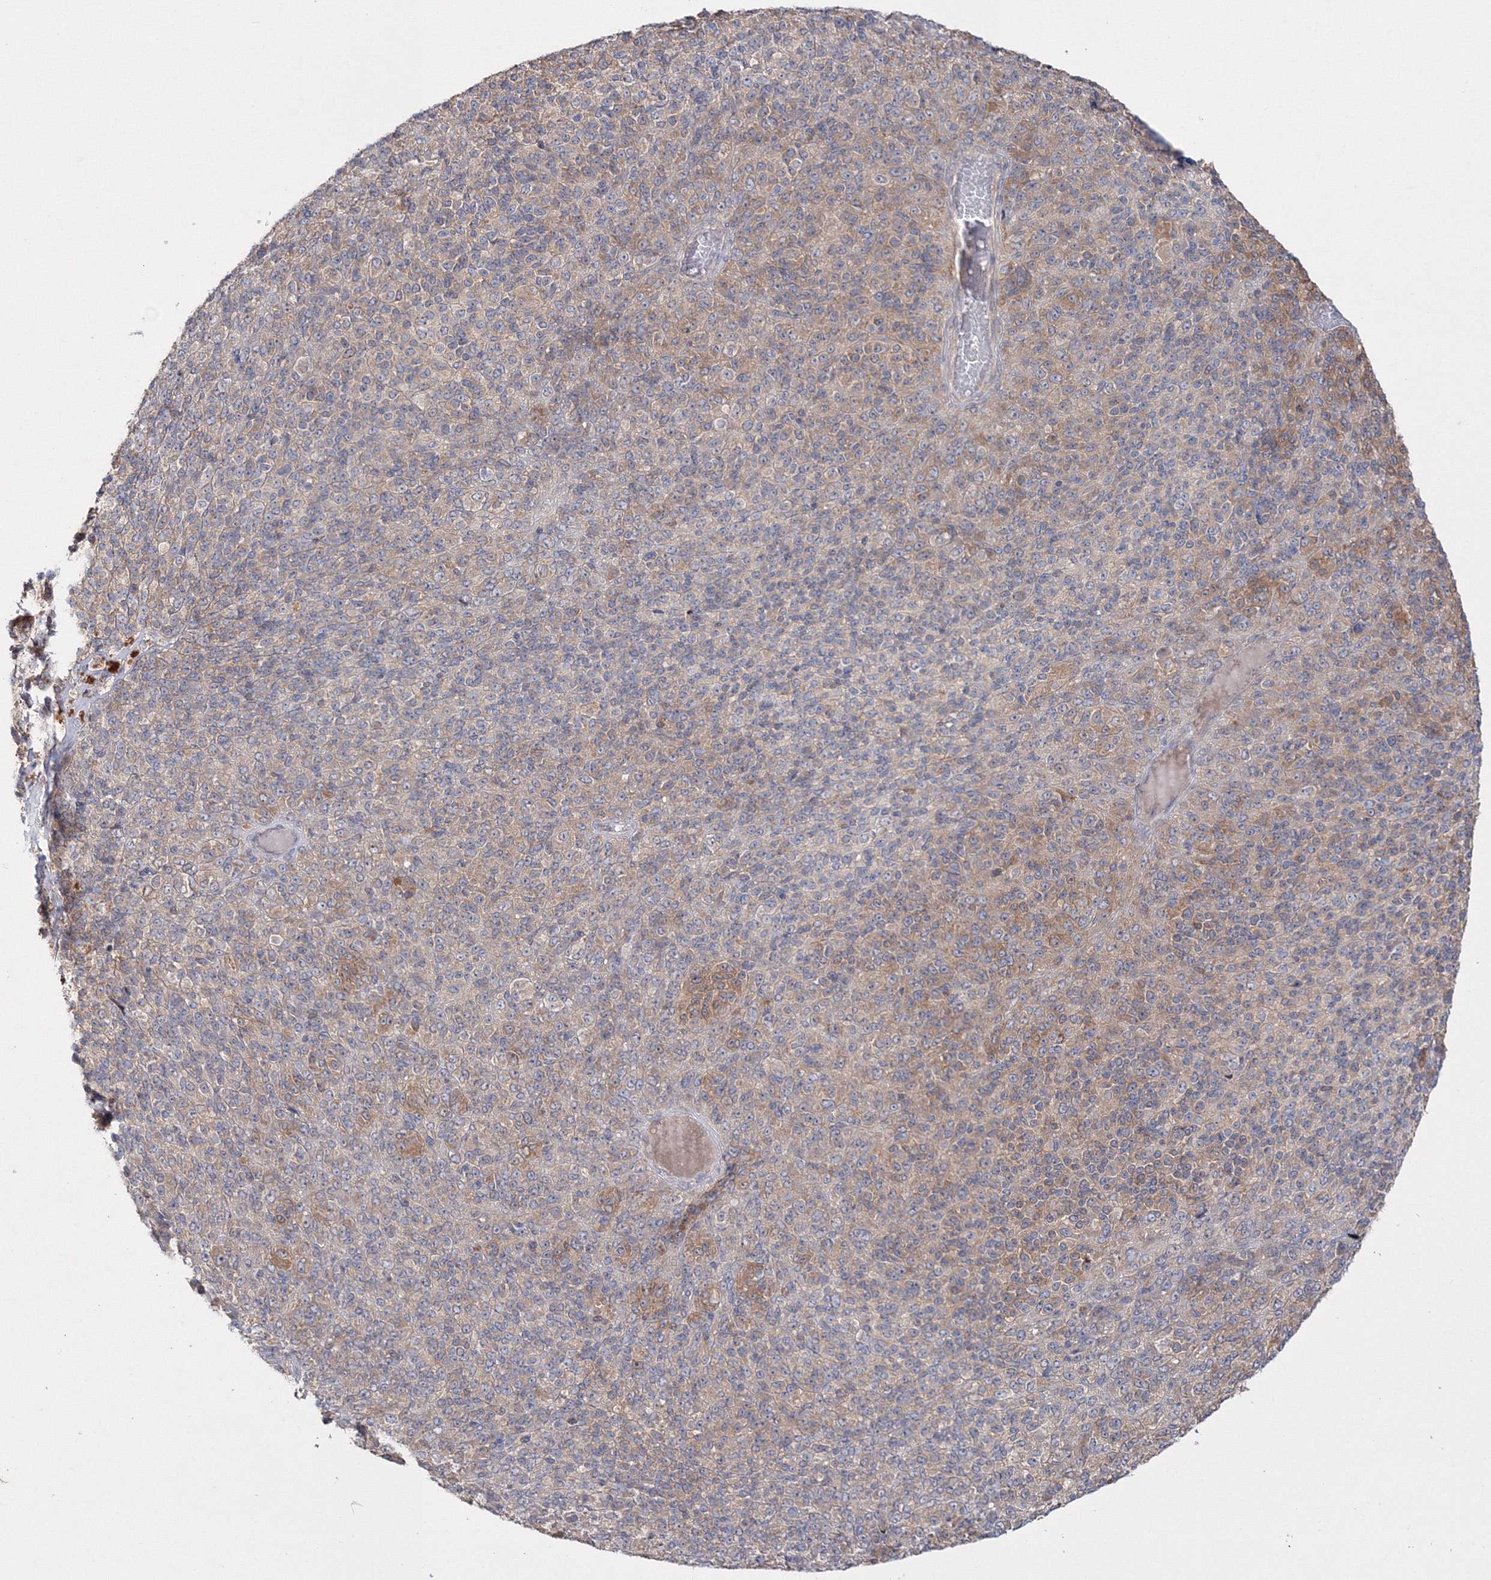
{"staining": {"intensity": "moderate", "quantity": "25%-75%", "location": "cytoplasmic/membranous"}, "tissue": "melanoma", "cell_type": "Tumor cells", "image_type": "cancer", "snomed": [{"axis": "morphology", "description": "Malignant melanoma, Metastatic site"}, {"axis": "topography", "description": "Brain"}], "caption": "Immunohistochemistry staining of melanoma, which demonstrates medium levels of moderate cytoplasmic/membranous positivity in approximately 25%-75% of tumor cells indicating moderate cytoplasmic/membranous protein staining. The staining was performed using DAB (brown) for protein detection and nuclei were counterstained in hematoxylin (blue).", "gene": "IPMK", "patient": {"sex": "female", "age": 56}}